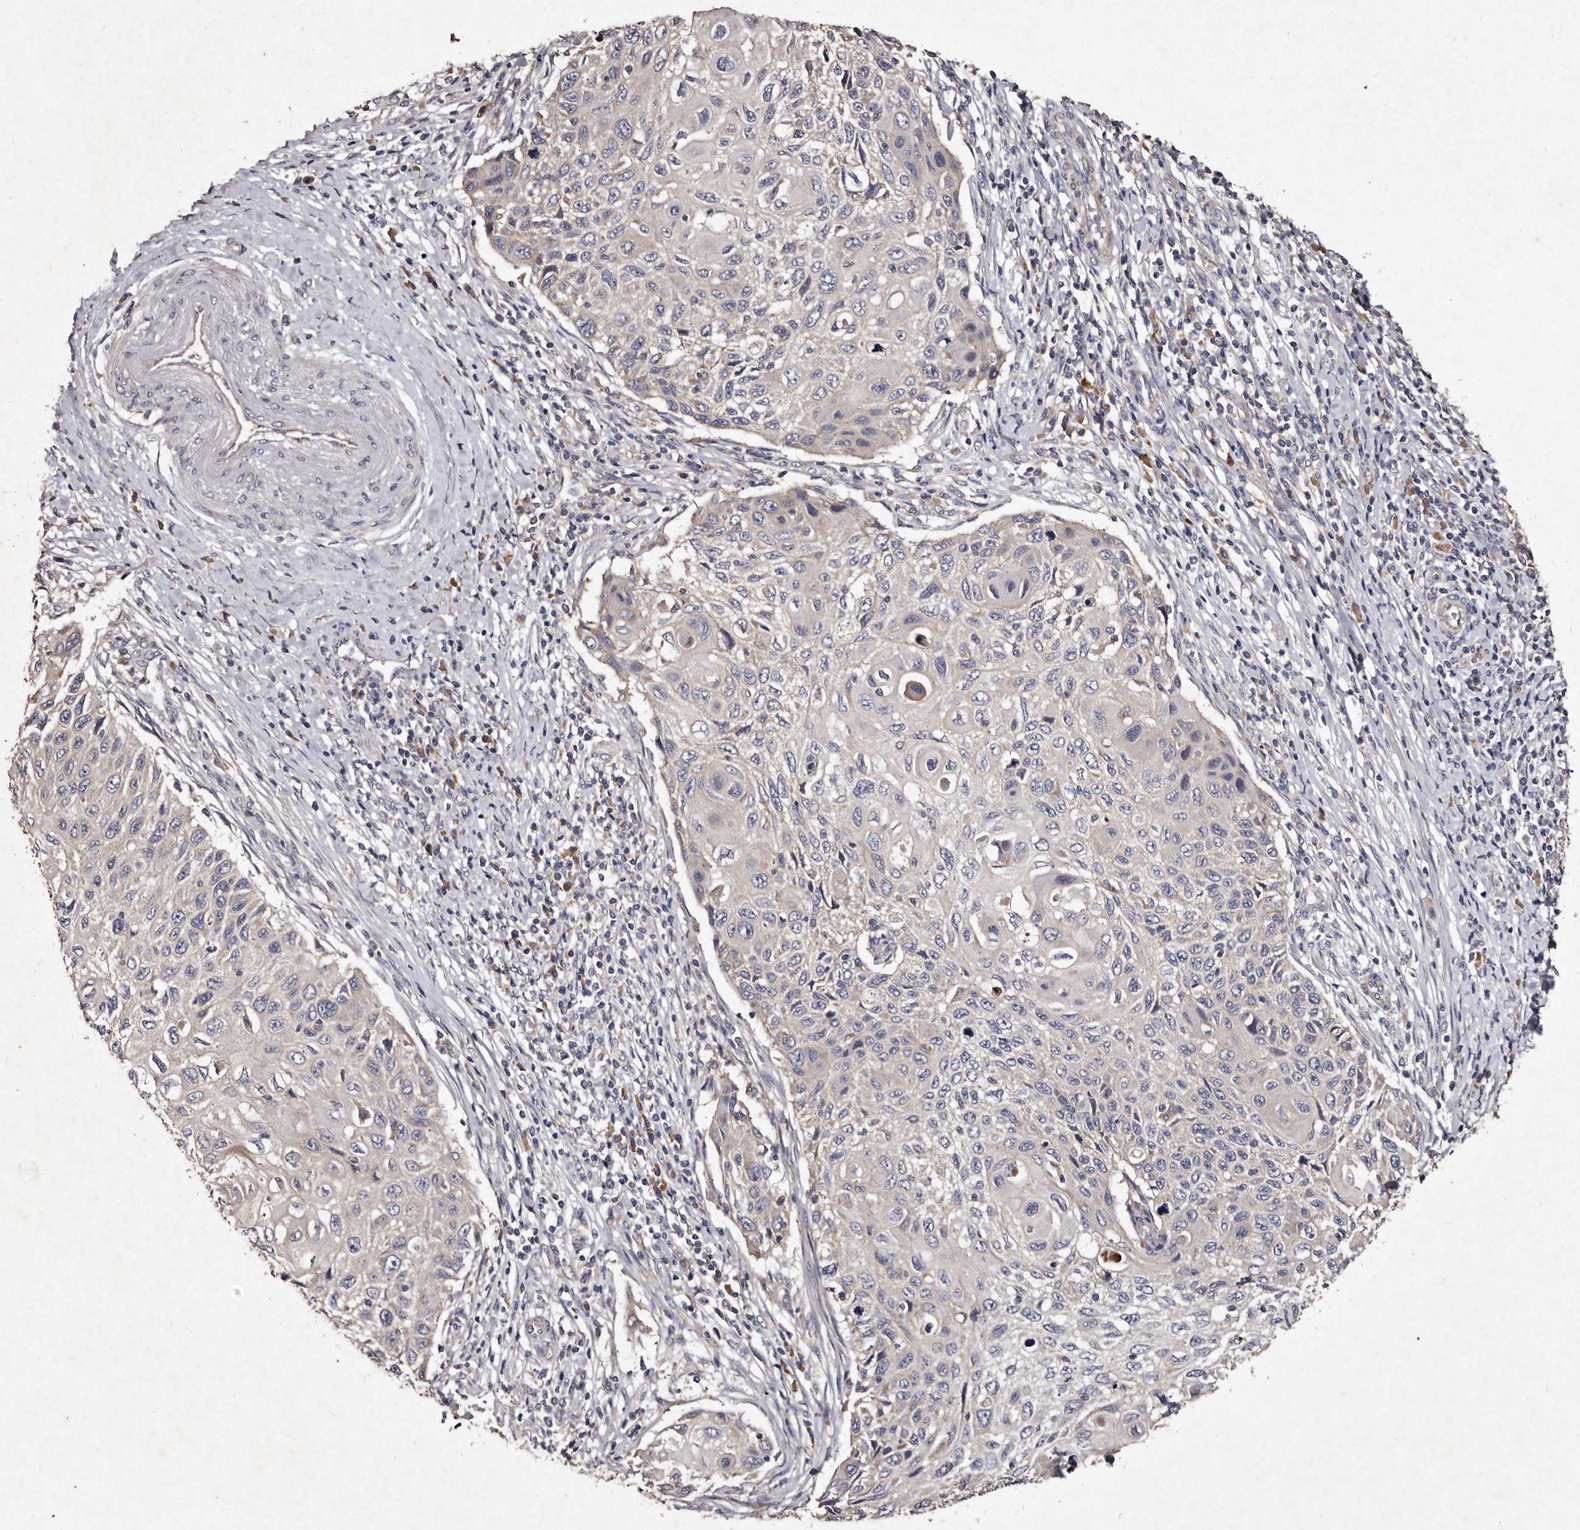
{"staining": {"intensity": "negative", "quantity": "none", "location": "none"}, "tissue": "cervical cancer", "cell_type": "Tumor cells", "image_type": "cancer", "snomed": [{"axis": "morphology", "description": "Squamous cell carcinoma, NOS"}, {"axis": "topography", "description": "Cervix"}], "caption": "Immunohistochemistry micrograph of neoplastic tissue: cervical cancer stained with DAB demonstrates no significant protein staining in tumor cells. Nuclei are stained in blue.", "gene": "TFB1M", "patient": {"sex": "female", "age": 70}}